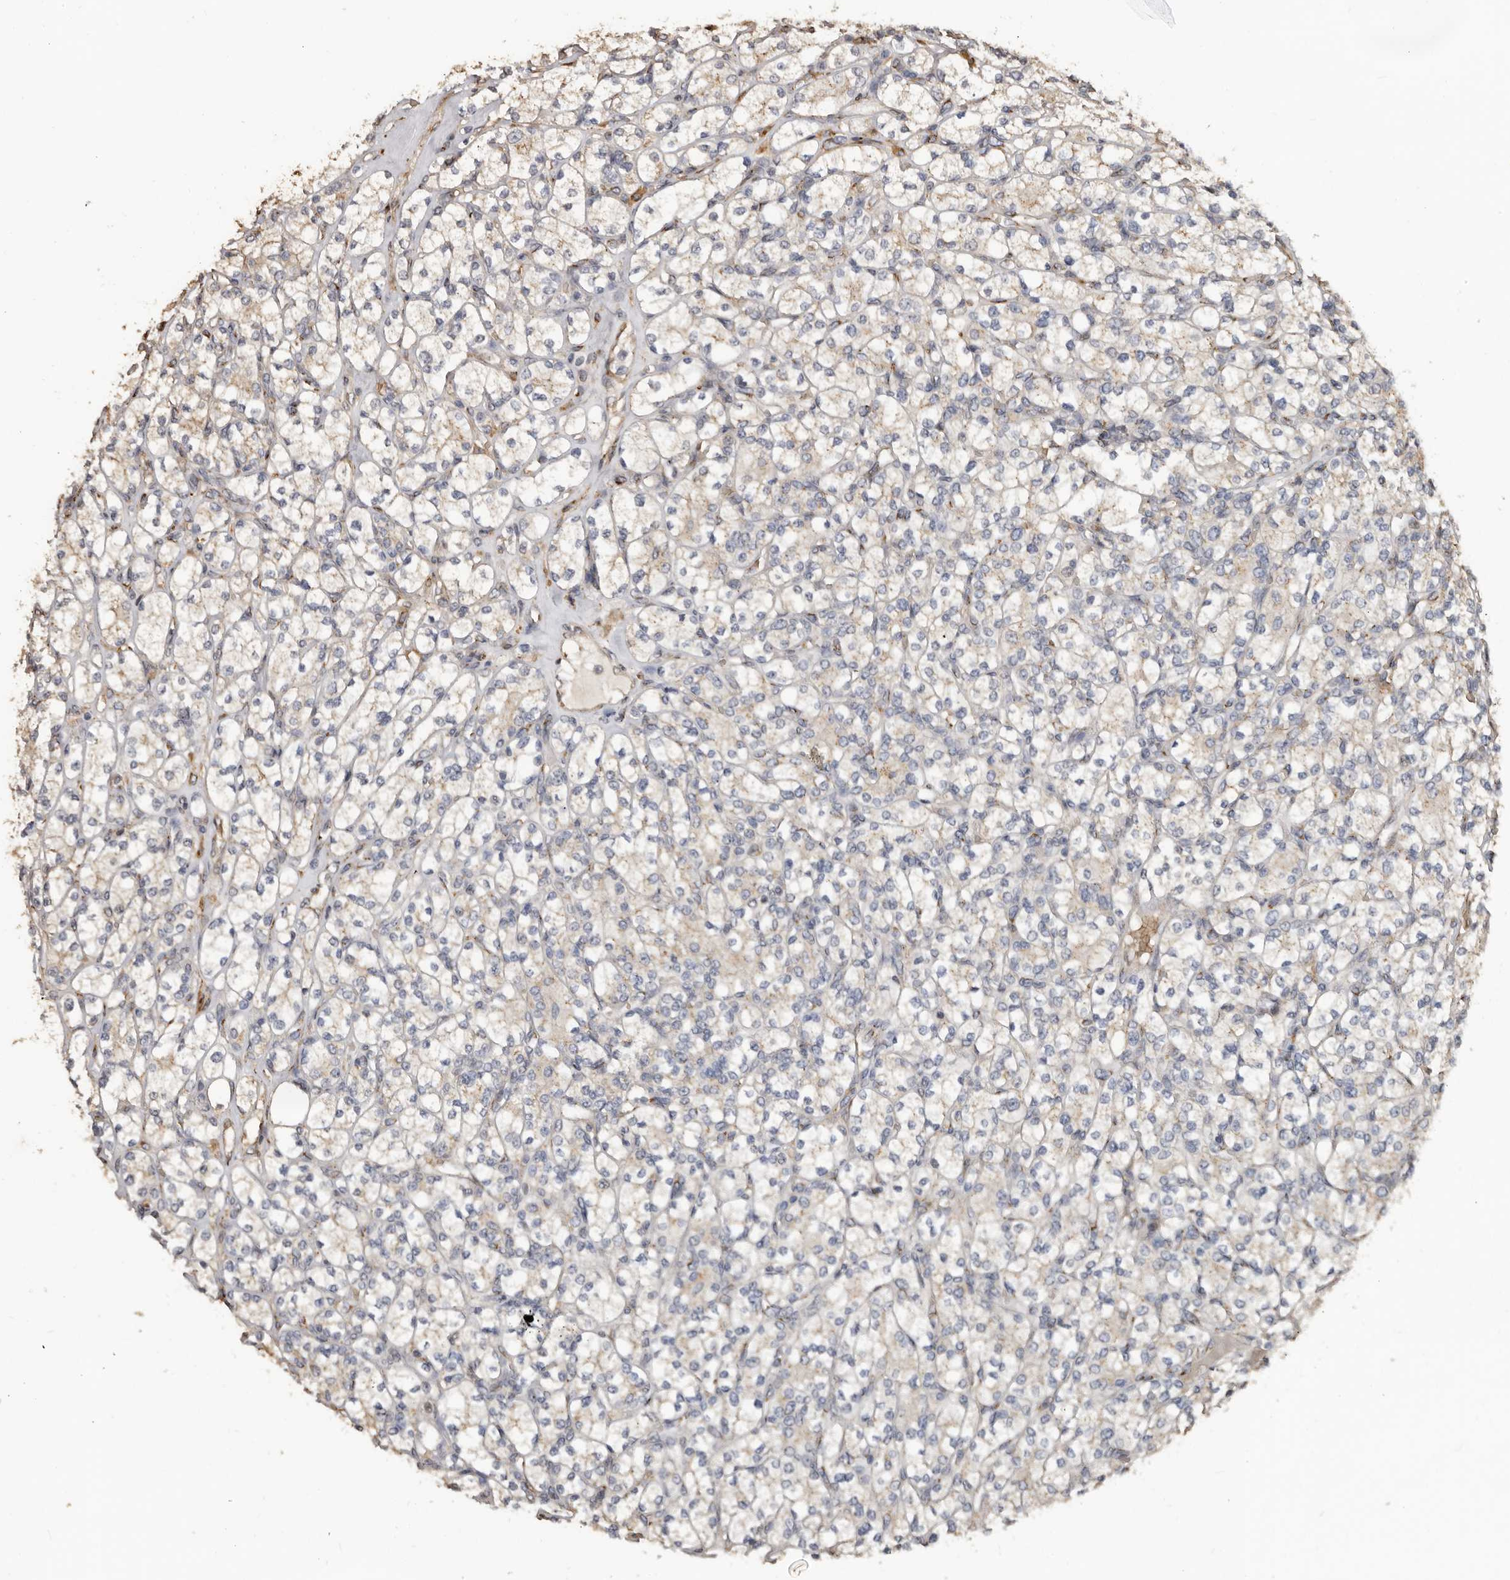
{"staining": {"intensity": "weak", "quantity": "25%-75%", "location": "cytoplasmic/membranous"}, "tissue": "renal cancer", "cell_type": "Tumor cells", "image_type": "cancer", "snomed": [{"axis": "morphology", "description": "Adenocarcinoma, NOS"}, {"axis": "topography", "description": "Kidney"}], "caption": "Immunohistochemistry staining of adenocarcinoma (renal), which reveals low levels of weak cytoplasmic/membranous positivity in about 25%-75% of tumor cells indicating weak cytoplasmic/membranous protein positivity. The staining was performed using DAB (brown) for protein detection and nuclei were counterstained in hematoxylin (blue).", "gene": "ENTREP1", "patient": {"sex": "male", "age": 77}}